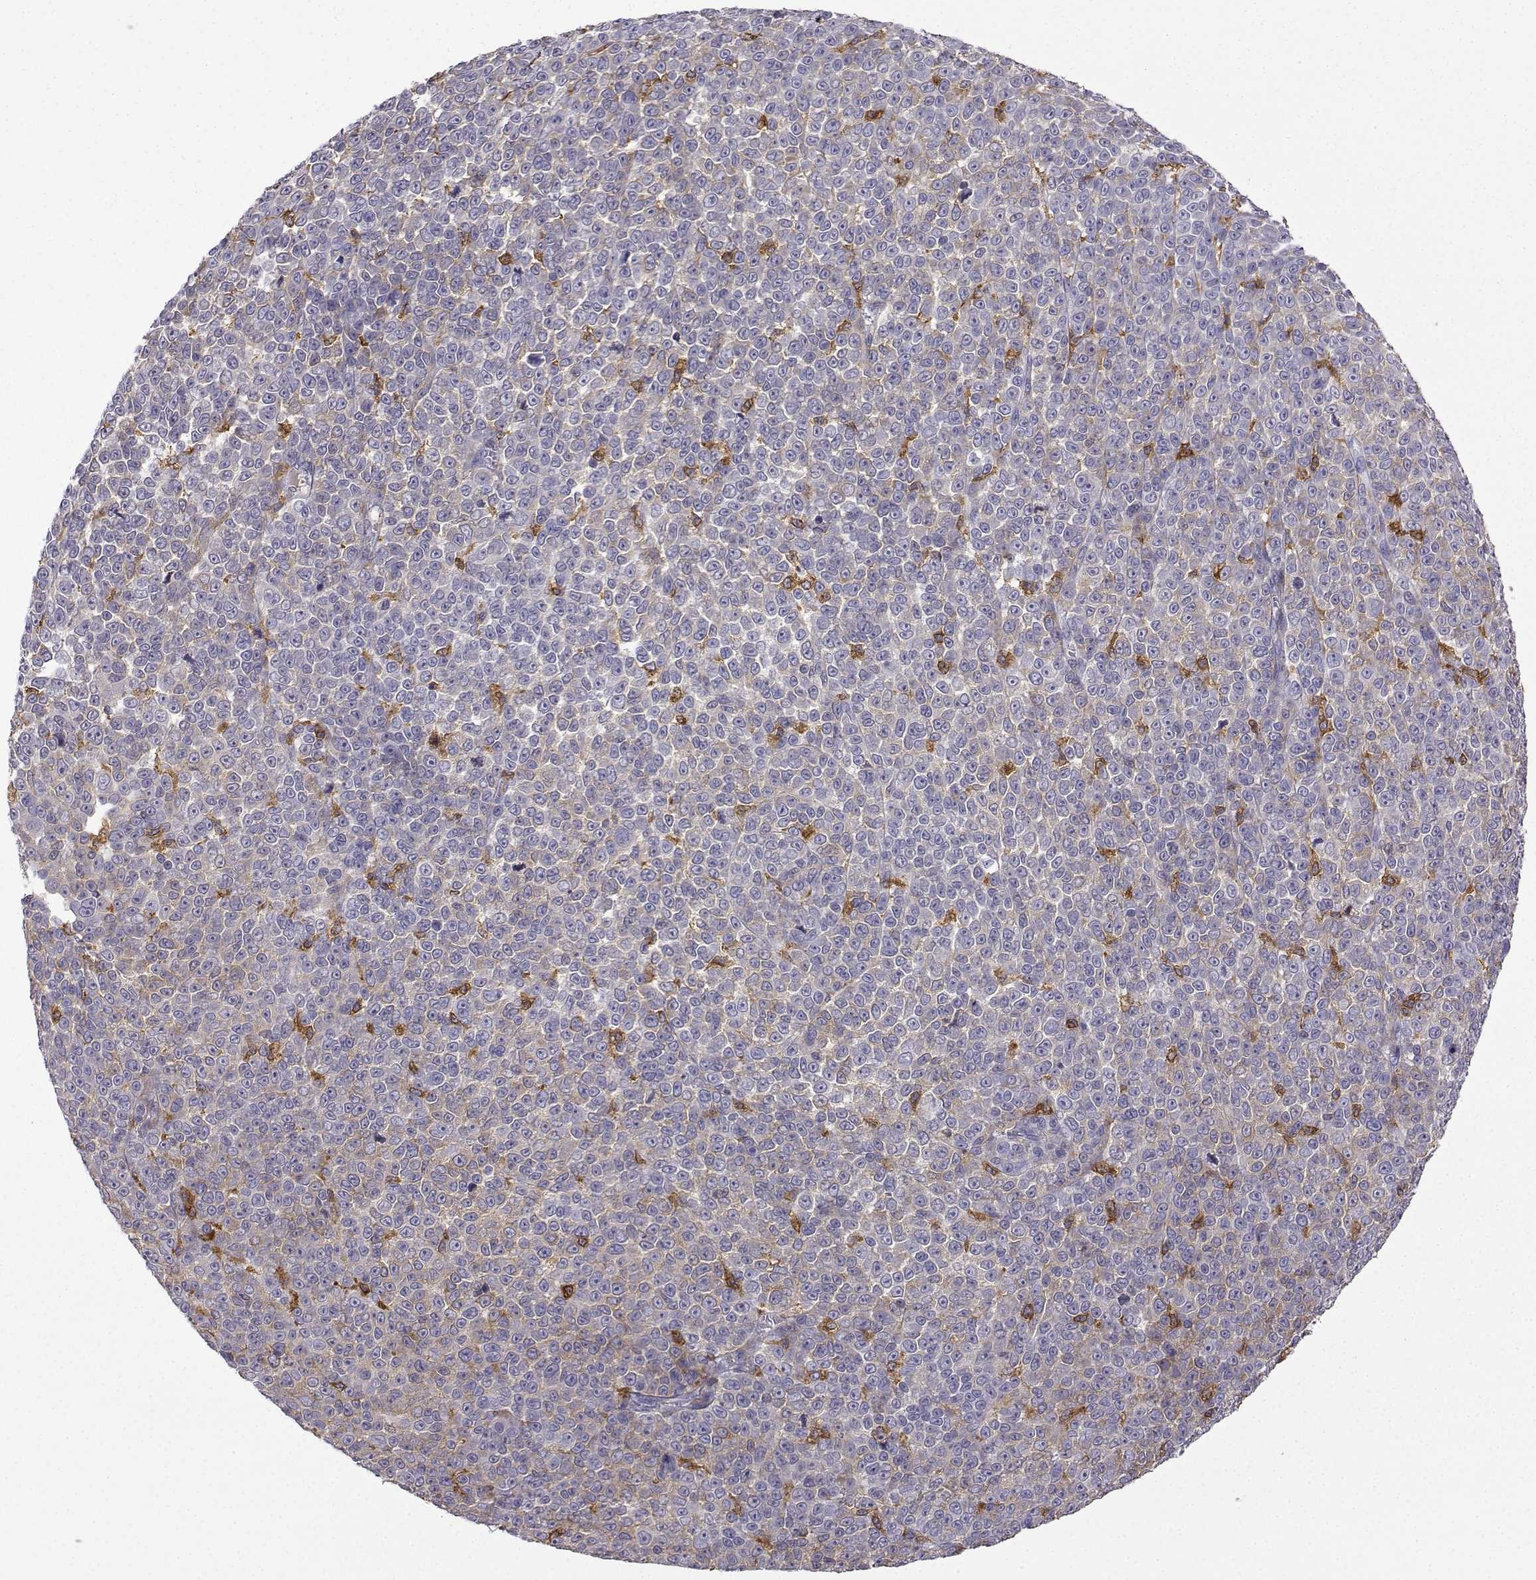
{"staining": {"intensity": "negative", "quantity": "none", "location": "none"}, "tissue": "melanoma", "cell_type": "Tumor cells", "image_type": "cancer", "snomed": [{"axis": "morphology", "description": "Malignant melanoma, NOS"}, {"axis": "topography", "description": "Skin"}], "caption": "Immunohistochemistry (IHC) micrograph of melanoma stained for a protein (brown), which displays no positivity in tumor cells.", "gene": "DOCK10", "patient": {"sex": "female", "age": 95}}